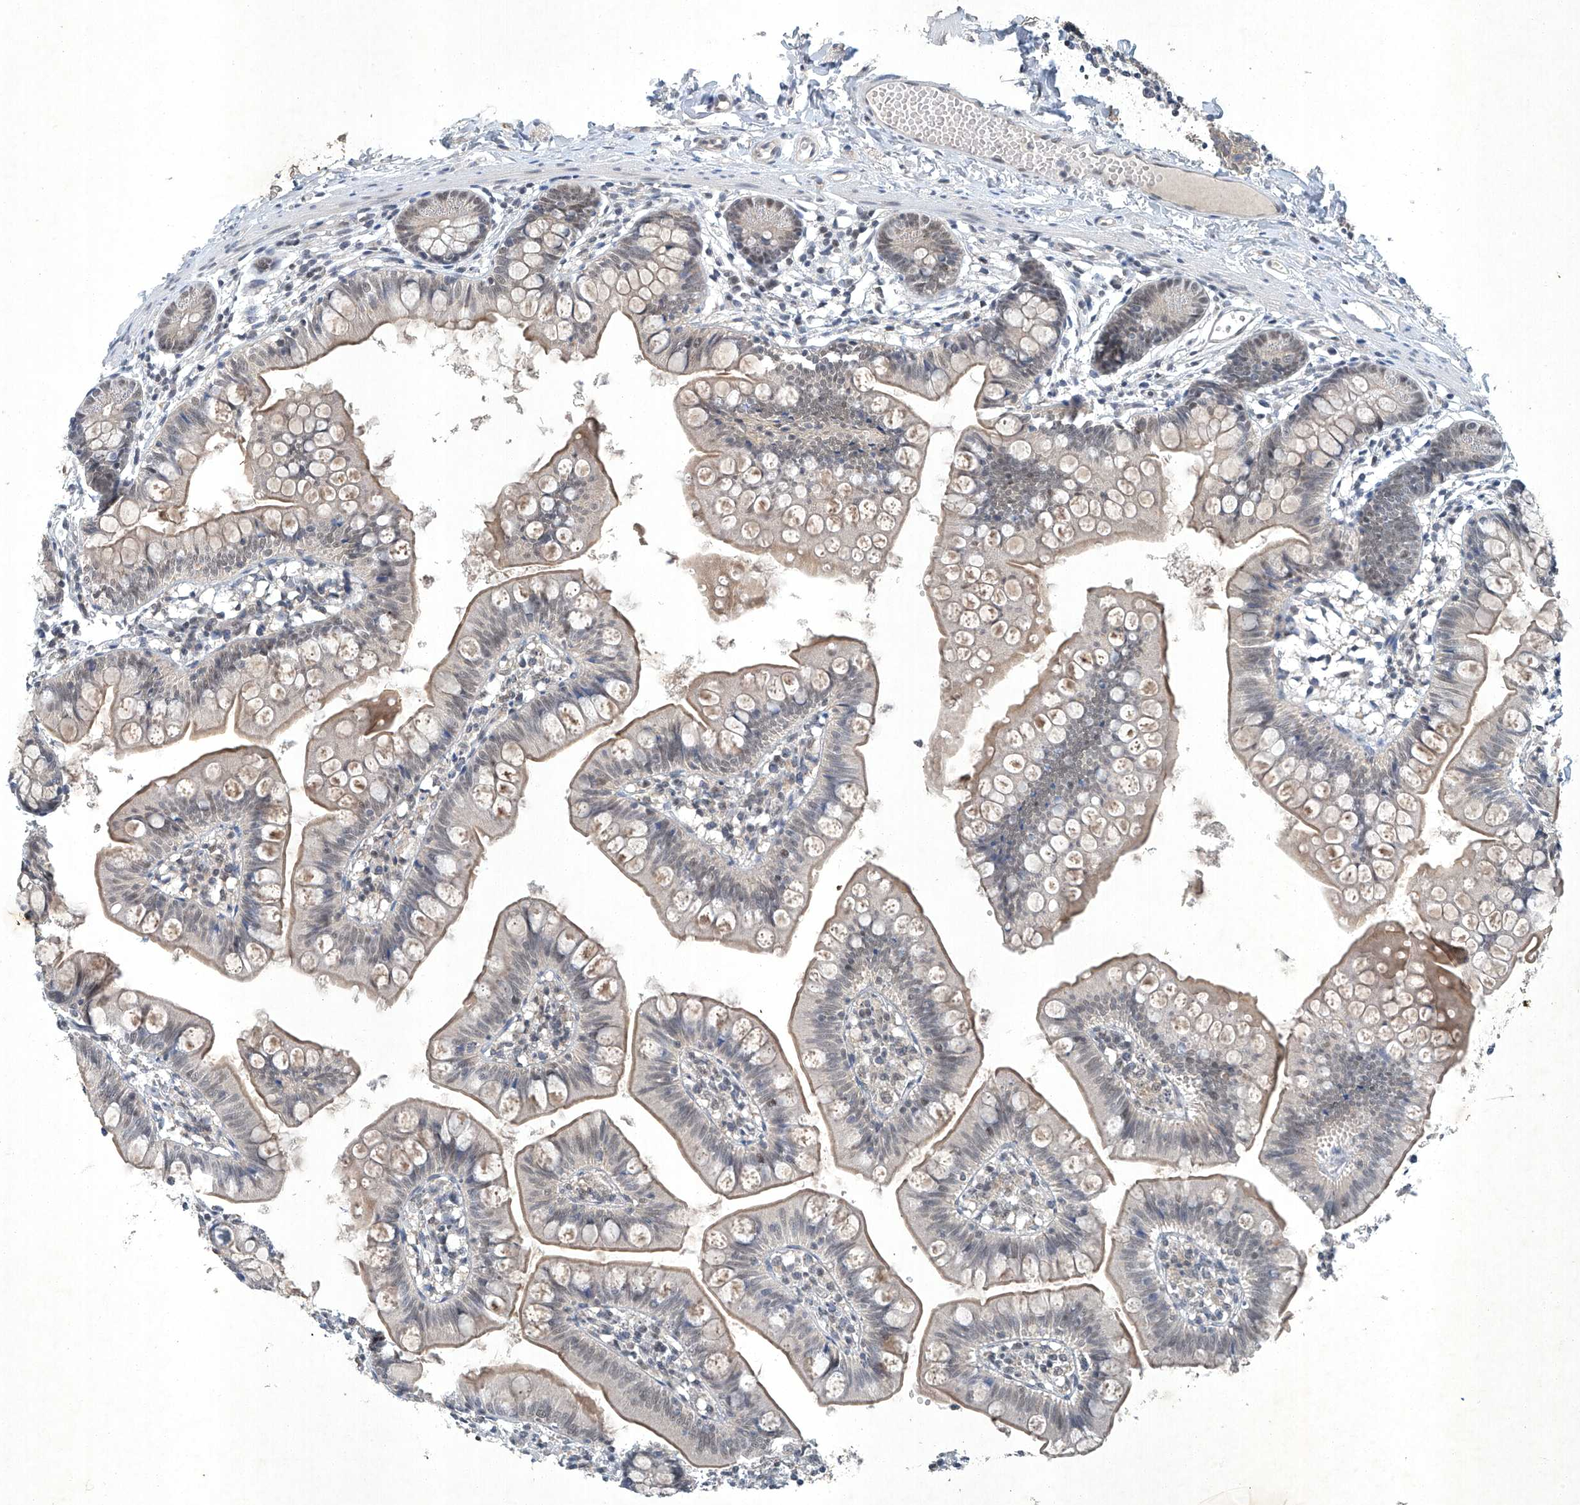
{"staining": {"intensity": "weak", "quantity": "<25%", "location": "cytoplasmic/membranous,nuclear"}, "tissue": "small intestine", "cell_type": "Glandular cells", "image_type": "normal", "snomed": [{"axis": "morphology", "description": "Normal tissue, NOS"}, {"axis": "topography", "description": "Small intestine"}], "caption": "Glandular cells are negative for protein expression in benign human small intestine. Brightfield microscopy of IHC stained with DAB (brown) and hematoxylin (blue), captured at high magnification.", "gene": "TAF8", "patient": {"sex": "male", "age": 7}}